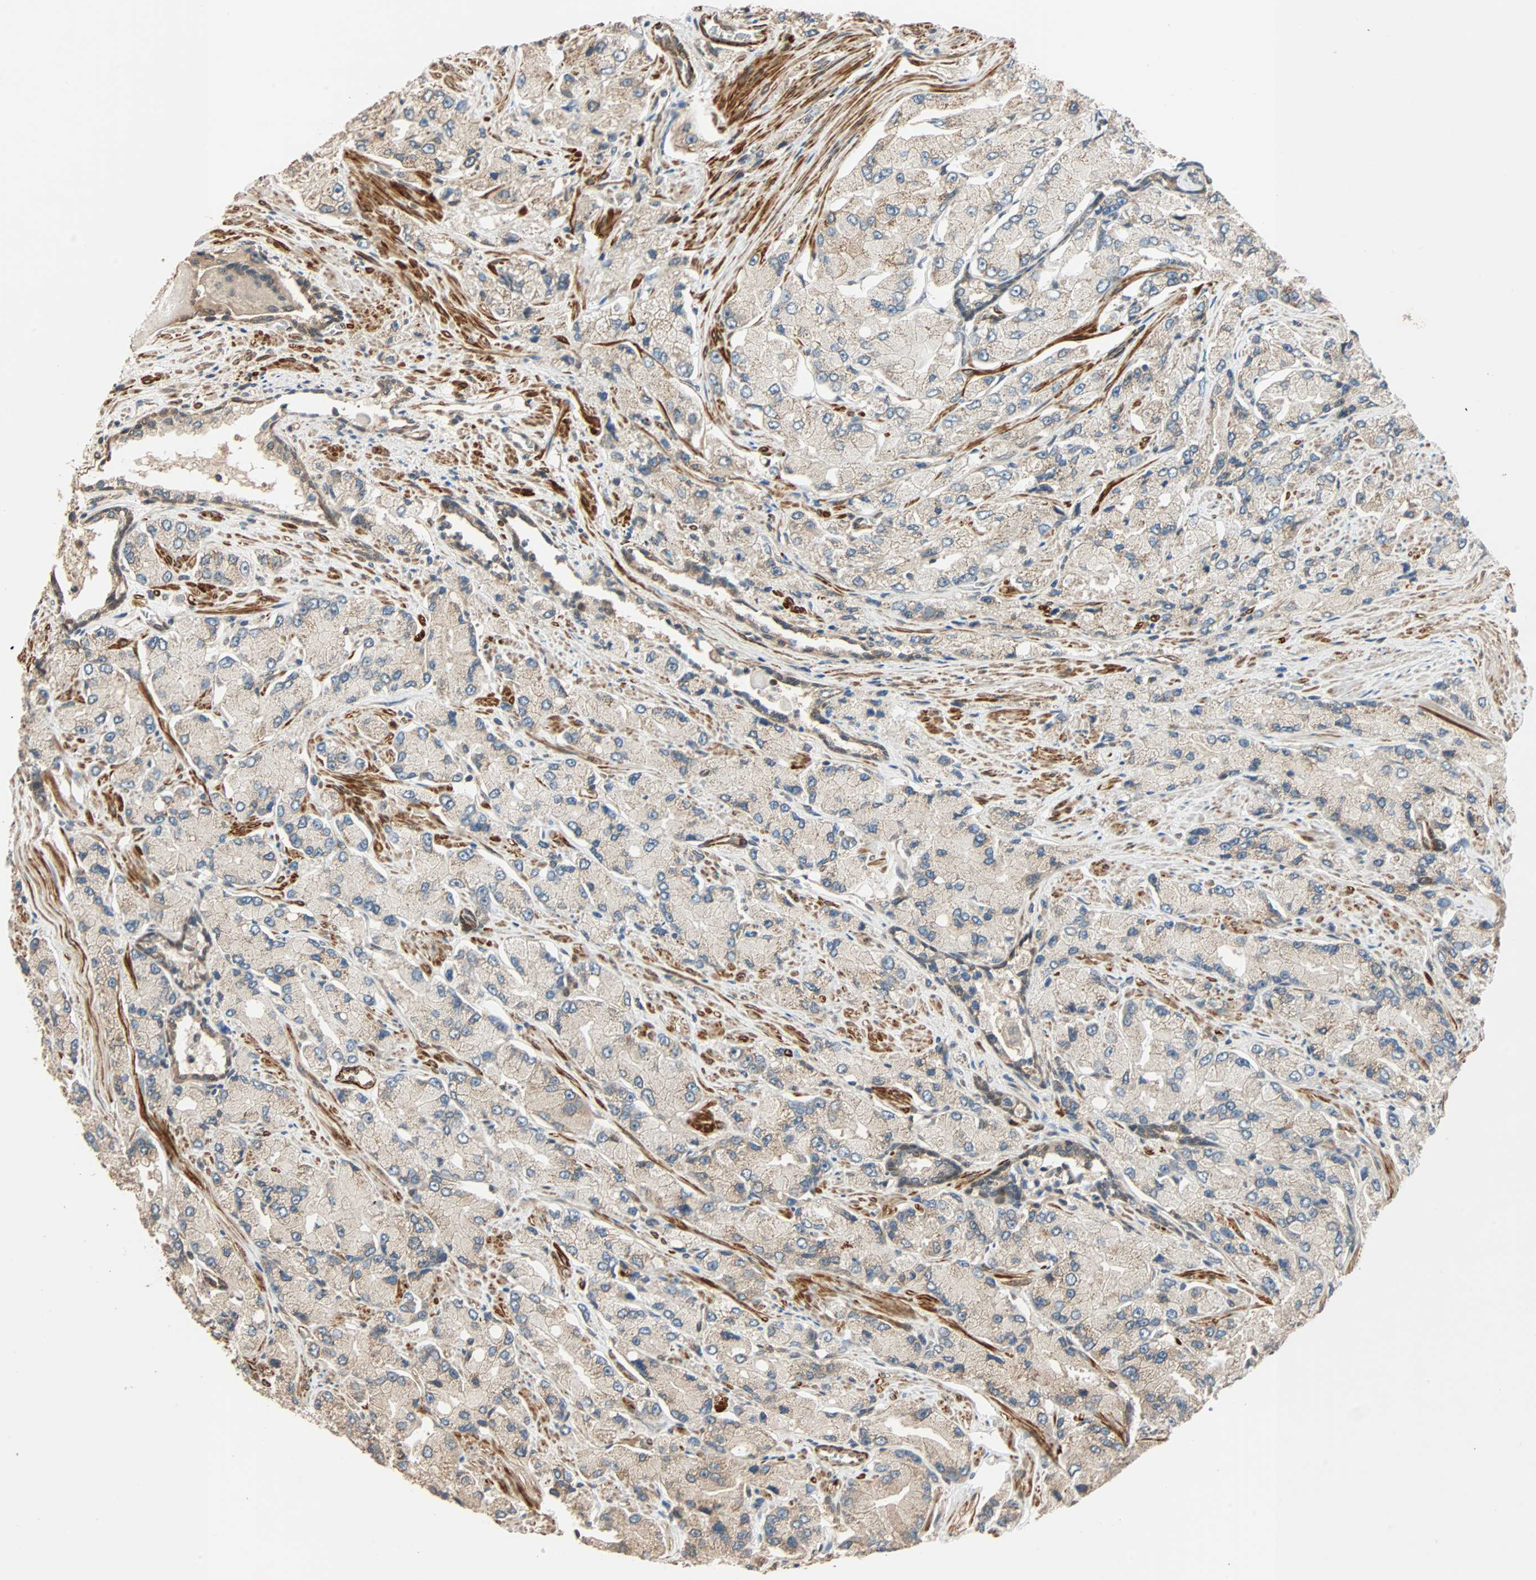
{"staining": {"intensity": "weak", "quantity": "<25%", "location": "cytoplasmic/membranous"}, "tissue": "prostate cancer", "cell_type": "Tumor cells", "image_type": "cancer", "snomed": [{"axis": "morphology", "description": "Adenocarcinoma, High grade"}, {"axis": "topography", "description": "Prostate"}], "caption": "Tumor cells show no significant positivity in prostate cancer (adenocarcinoma (high-grade)).", "gene": "QSER1", "patient": {"sex": "male", "age": 58}}